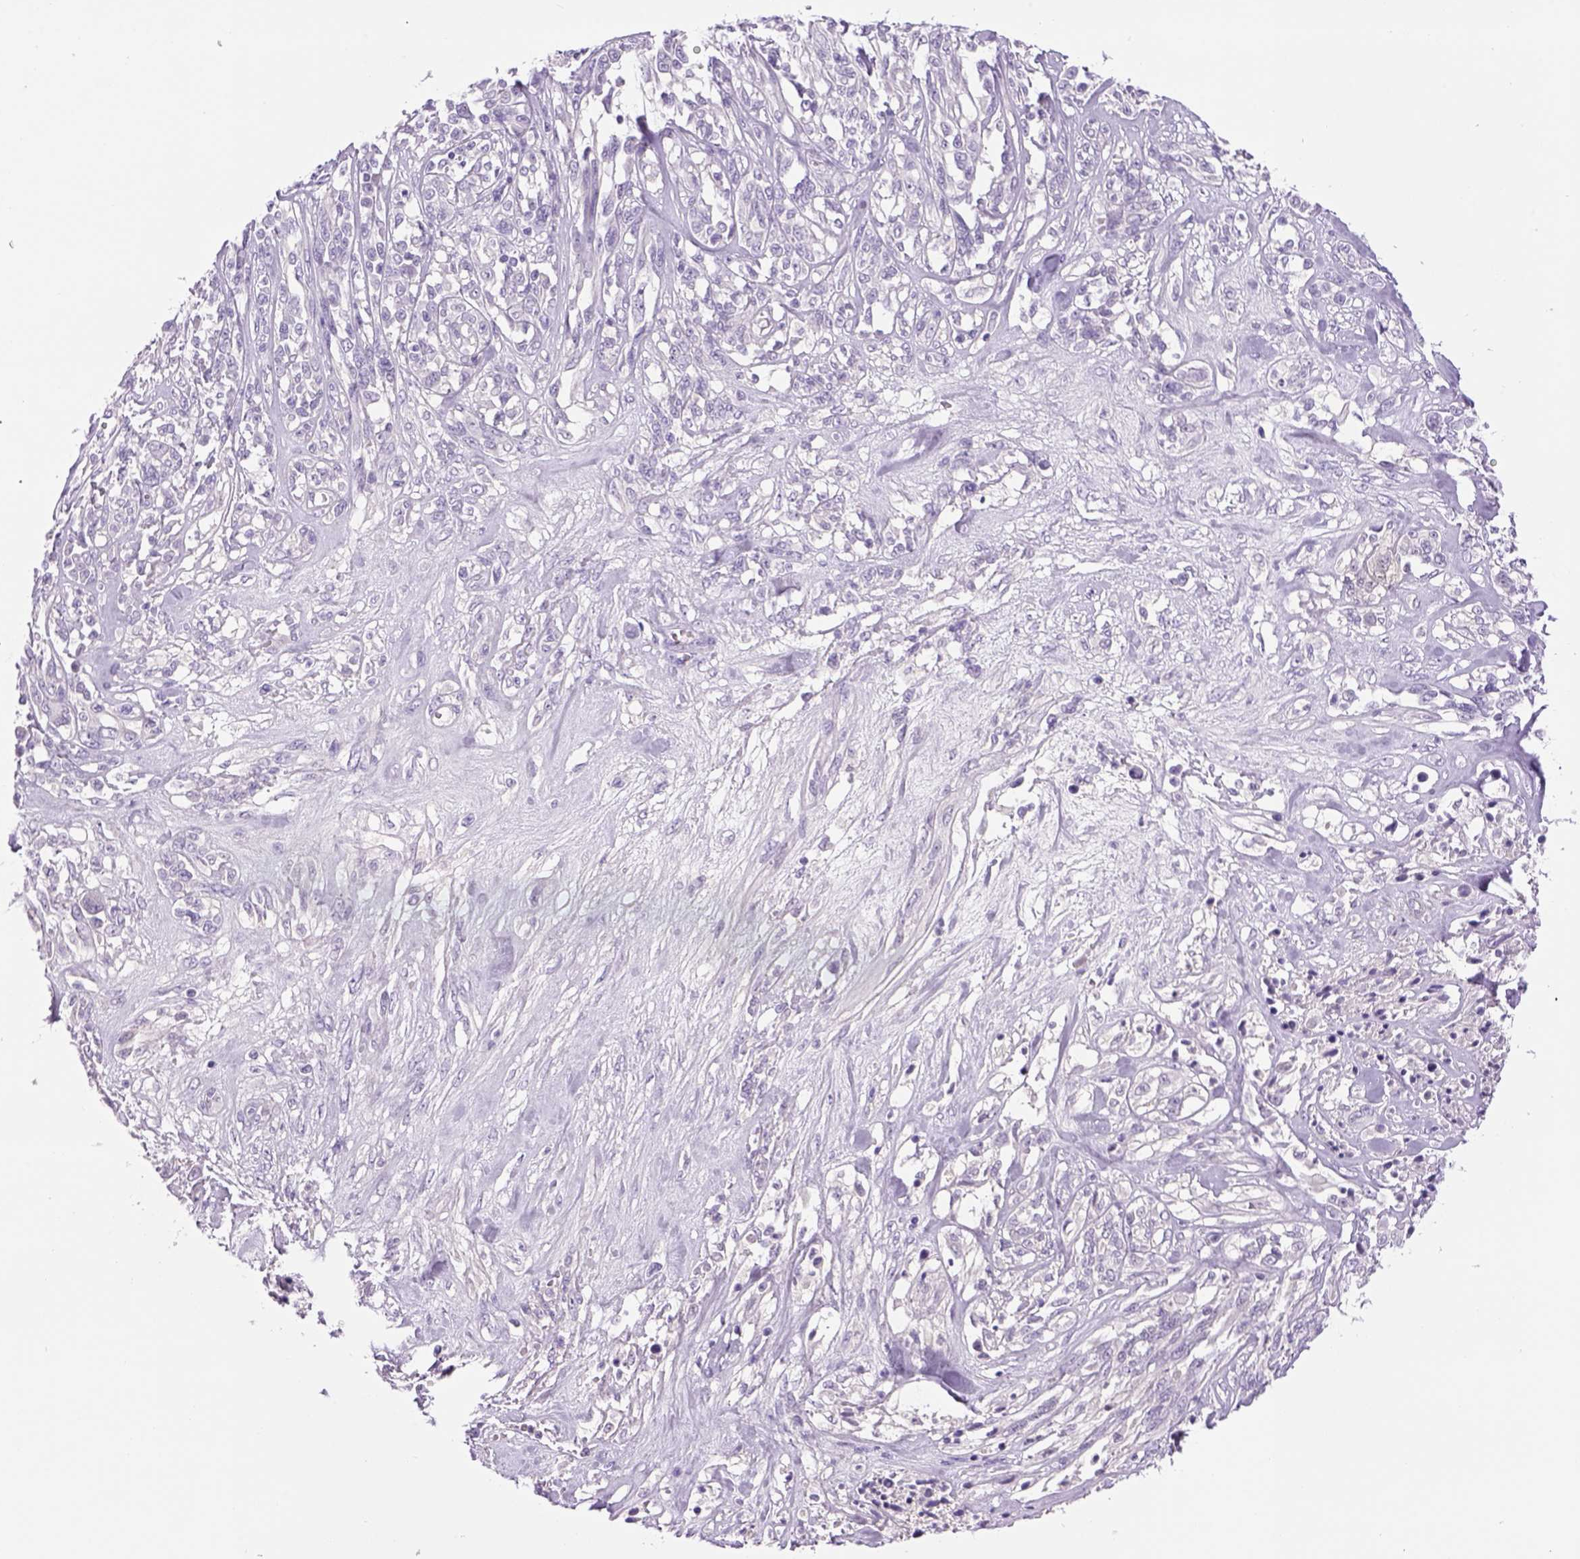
{"staining": {"intensity": "negative", "quantity": "none", "location": "none"}, "tissue": "melanoma", "cell_type": "Tumor cells", "image_type": "cancer", "snomed": [{"axis": "morphology", "description": "Malignant melanoma, NOS"}, {"axis": "topography", "description": "Skin"}], "caption": "Tumor cells show no significant staining in melanoma.", "gene": "DBH", "patient": {"sex": "female", "age": 91}}